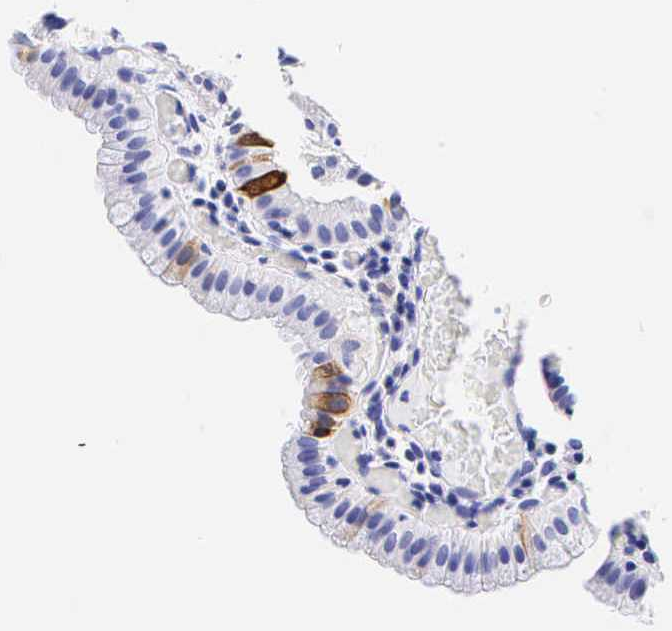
{"staining": {"intensity": "negative", "quantity": "none", "location": "none"}, "tissue": "gallbladder", "cell_type": "Glandular cells", "image_type": "normal", "snomed": [{"axis": "morphology", "description": "Normal tissue, NOS"}, {"axis": "topography", "description": "Gallbladder"}], "caption": "Histopathology image shows no protein staining in glandular cells of unremarkable gallbladder.", "gene": "KRT20", "patient": {"sex": "female", "age": 76}}